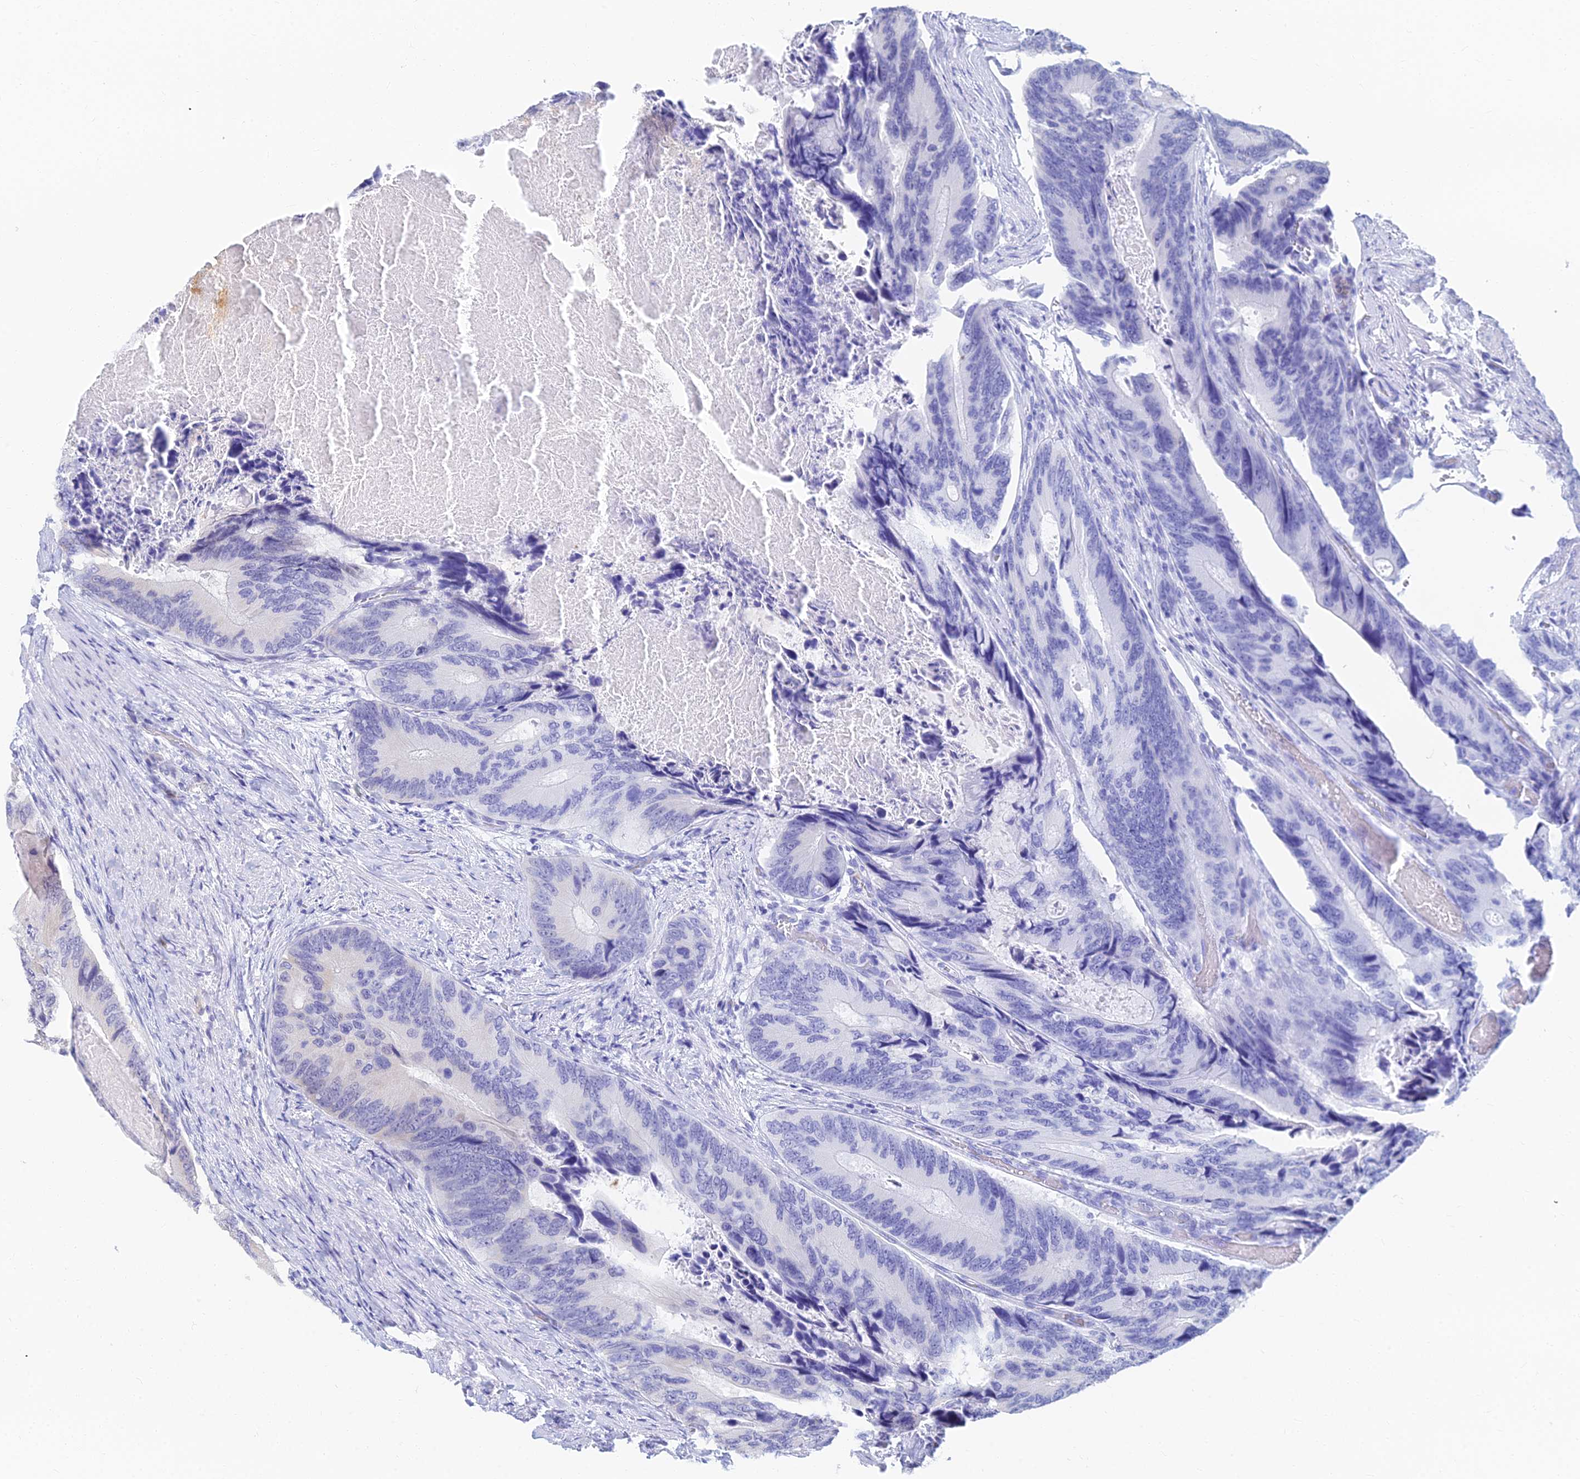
{"staining": {"intensity": "weak", "quantity": "<25%", "location": "cytoplasmic/membranous"}, "tissue": "colorectal cancer", "cell_type": "Tumor cells", "image_type": "cancer", "snomed": [{"axis": "morphology", "description": "Adenocarcinoma, NOS"}, {"axis": "topography", "description": "Colon"}], "caption": "Immunohistochemistry (IHC) histopathology image of neoplastic tissue: human colorectal cancer stained with DAB reveals no significant protein expression in tumor cells.", "gene": "GOLGA6D", "patient": {"sex": "male", "age": 84}}